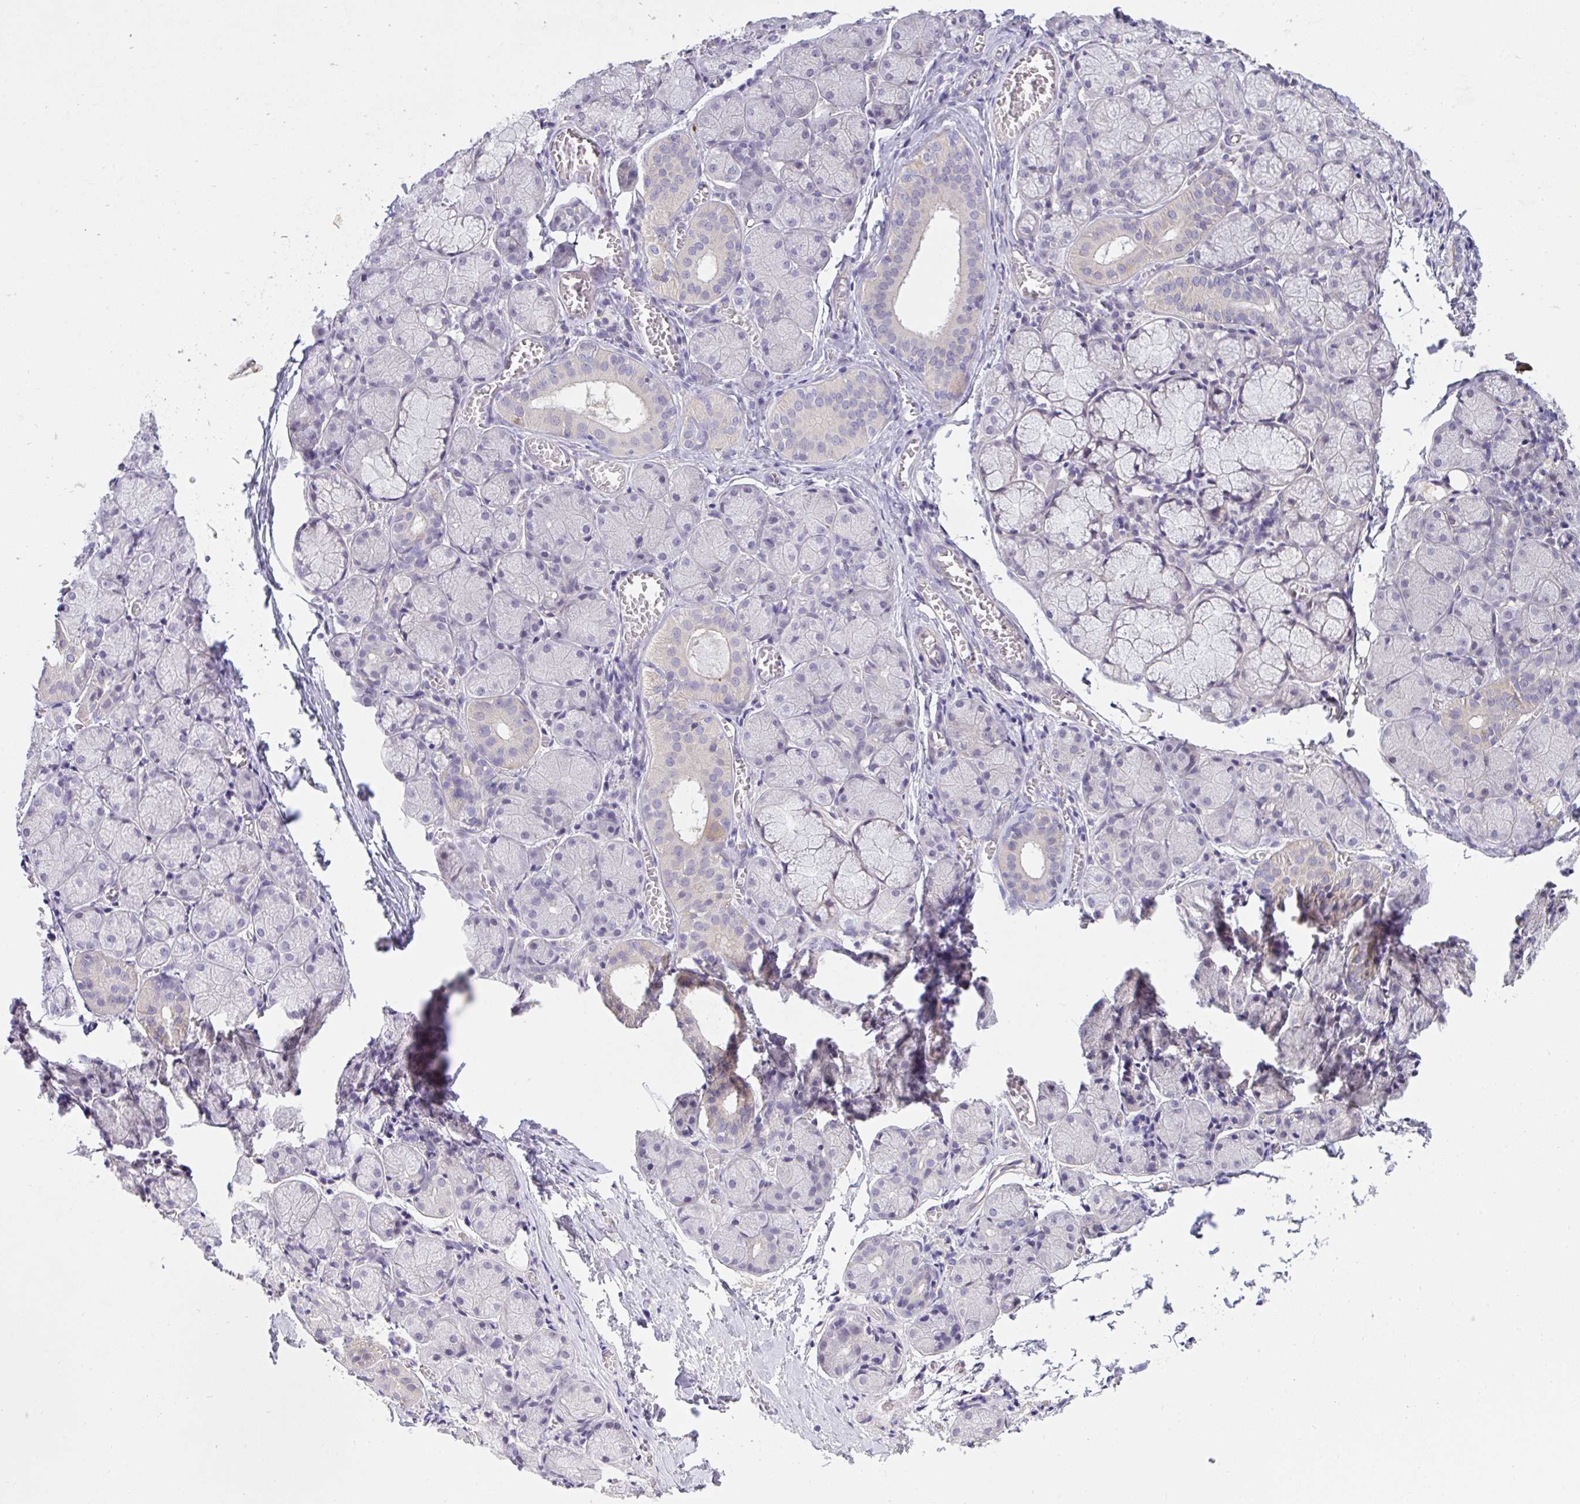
{"staining": {"intensity": "weak", "quantity": "<25%", "location": "cytoplasmic/membranous"}, "tissue": "salivary gland", "cell_type": "Glandular cells", "image_type": "normal", "snomed": [{"axis": "morphology", "description": "Normal tissue, NOS"}, {"axis": "topography", "description": "Salivary gland"}], "caption": "There is no significant positivity in glandular cells of salivary gland. Nuclei are stained in blue.", "gene": "C19orf54", "patient": {"sex": "female", "age": 24}}